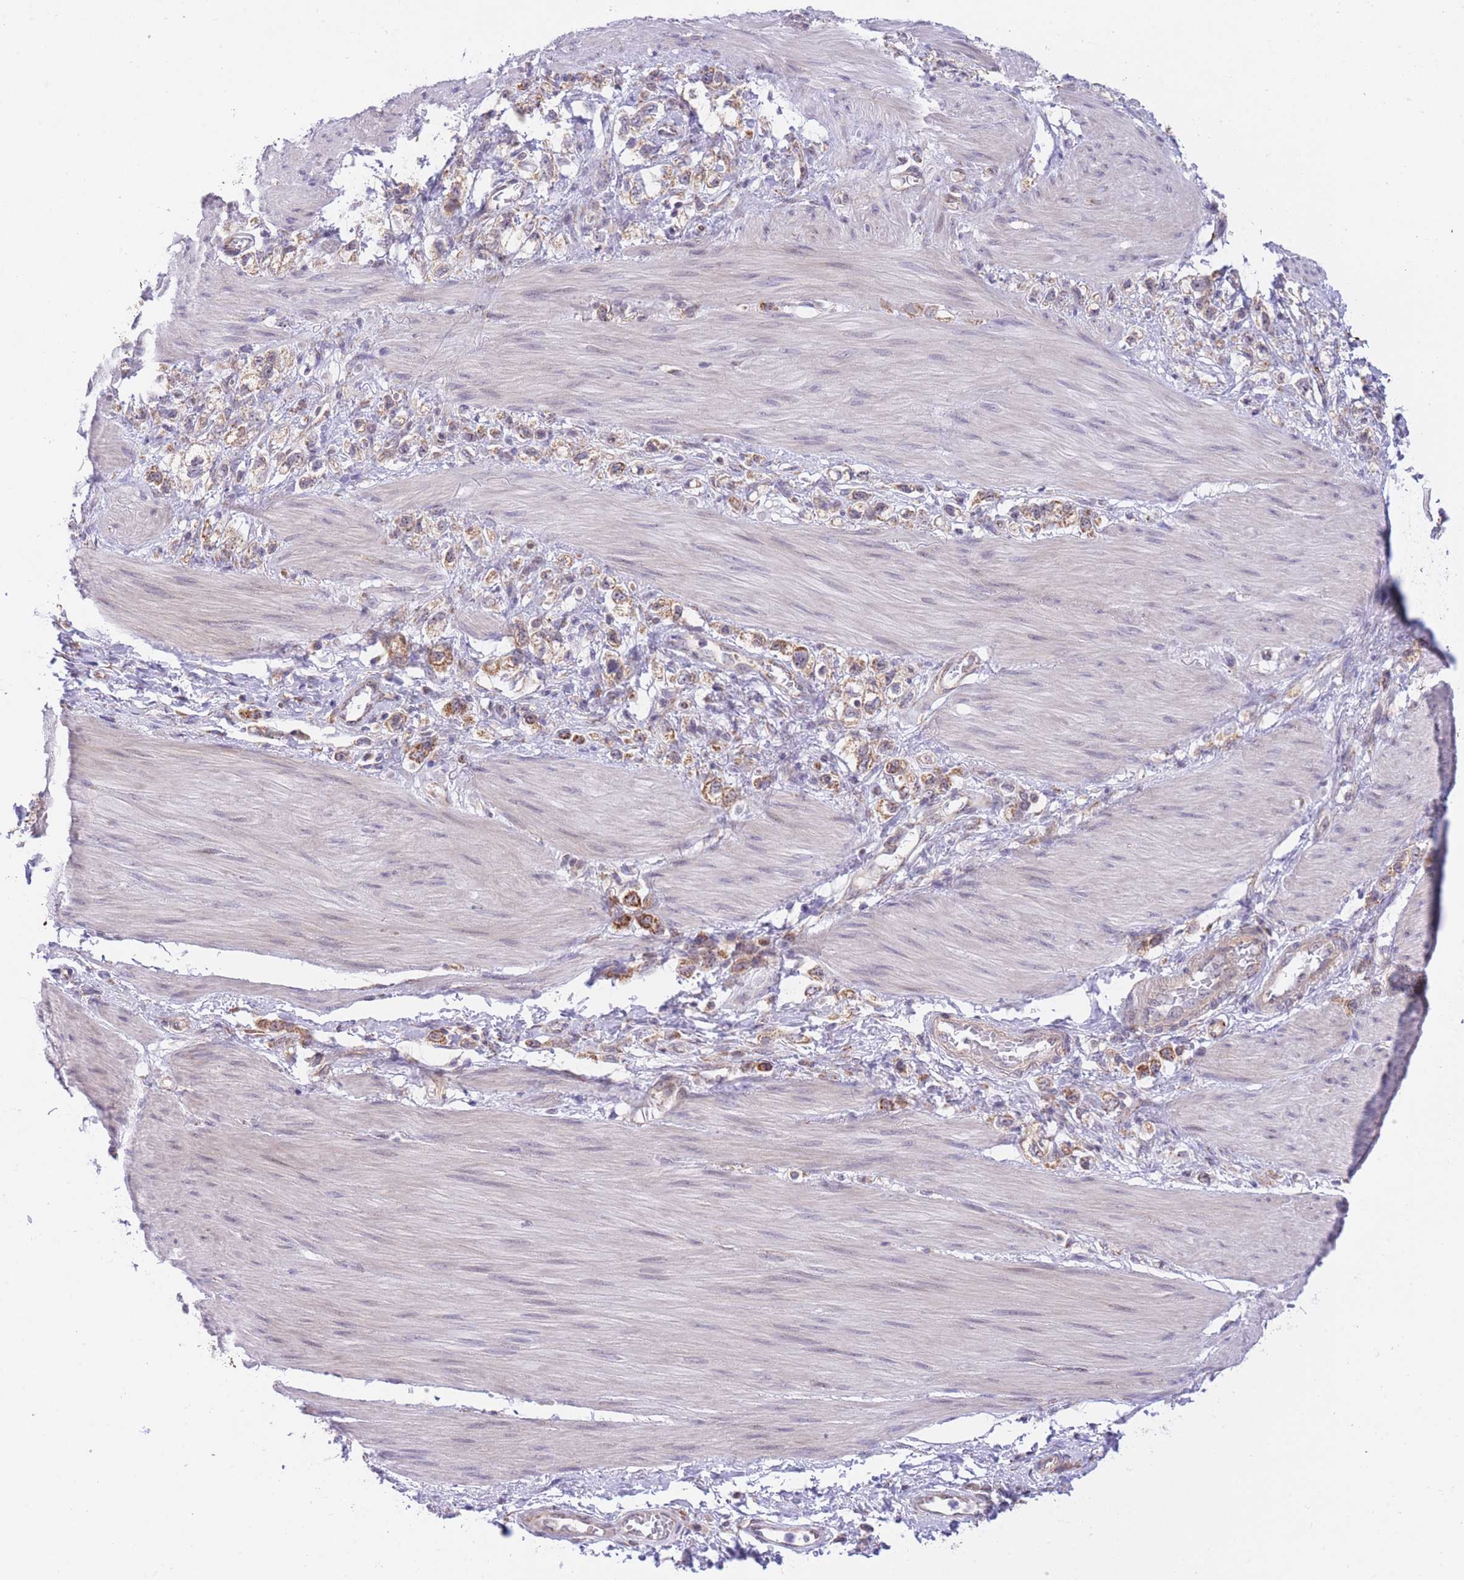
{"staining": {"intensity": "moderate", "quantity": ">75%", "location": "cytoplasmic/membranous"}, "tissue": "stomach cancer", "cell_type": "Tumor cells", "image_type": "cancer", "snomed": [{"axis": "morphology", "description": "Adenocarcinoma, NOS"}, {"axis": "topography", "description": "Stomach"}], "caption": "Moderate cytoplasmic/membranous protein positivity is appreciated in approximately >75% of tumor cells in stomach adenocarcinoma.", "gene": "EXOSC8", "patient": {"sex": "female", "age": 65}}